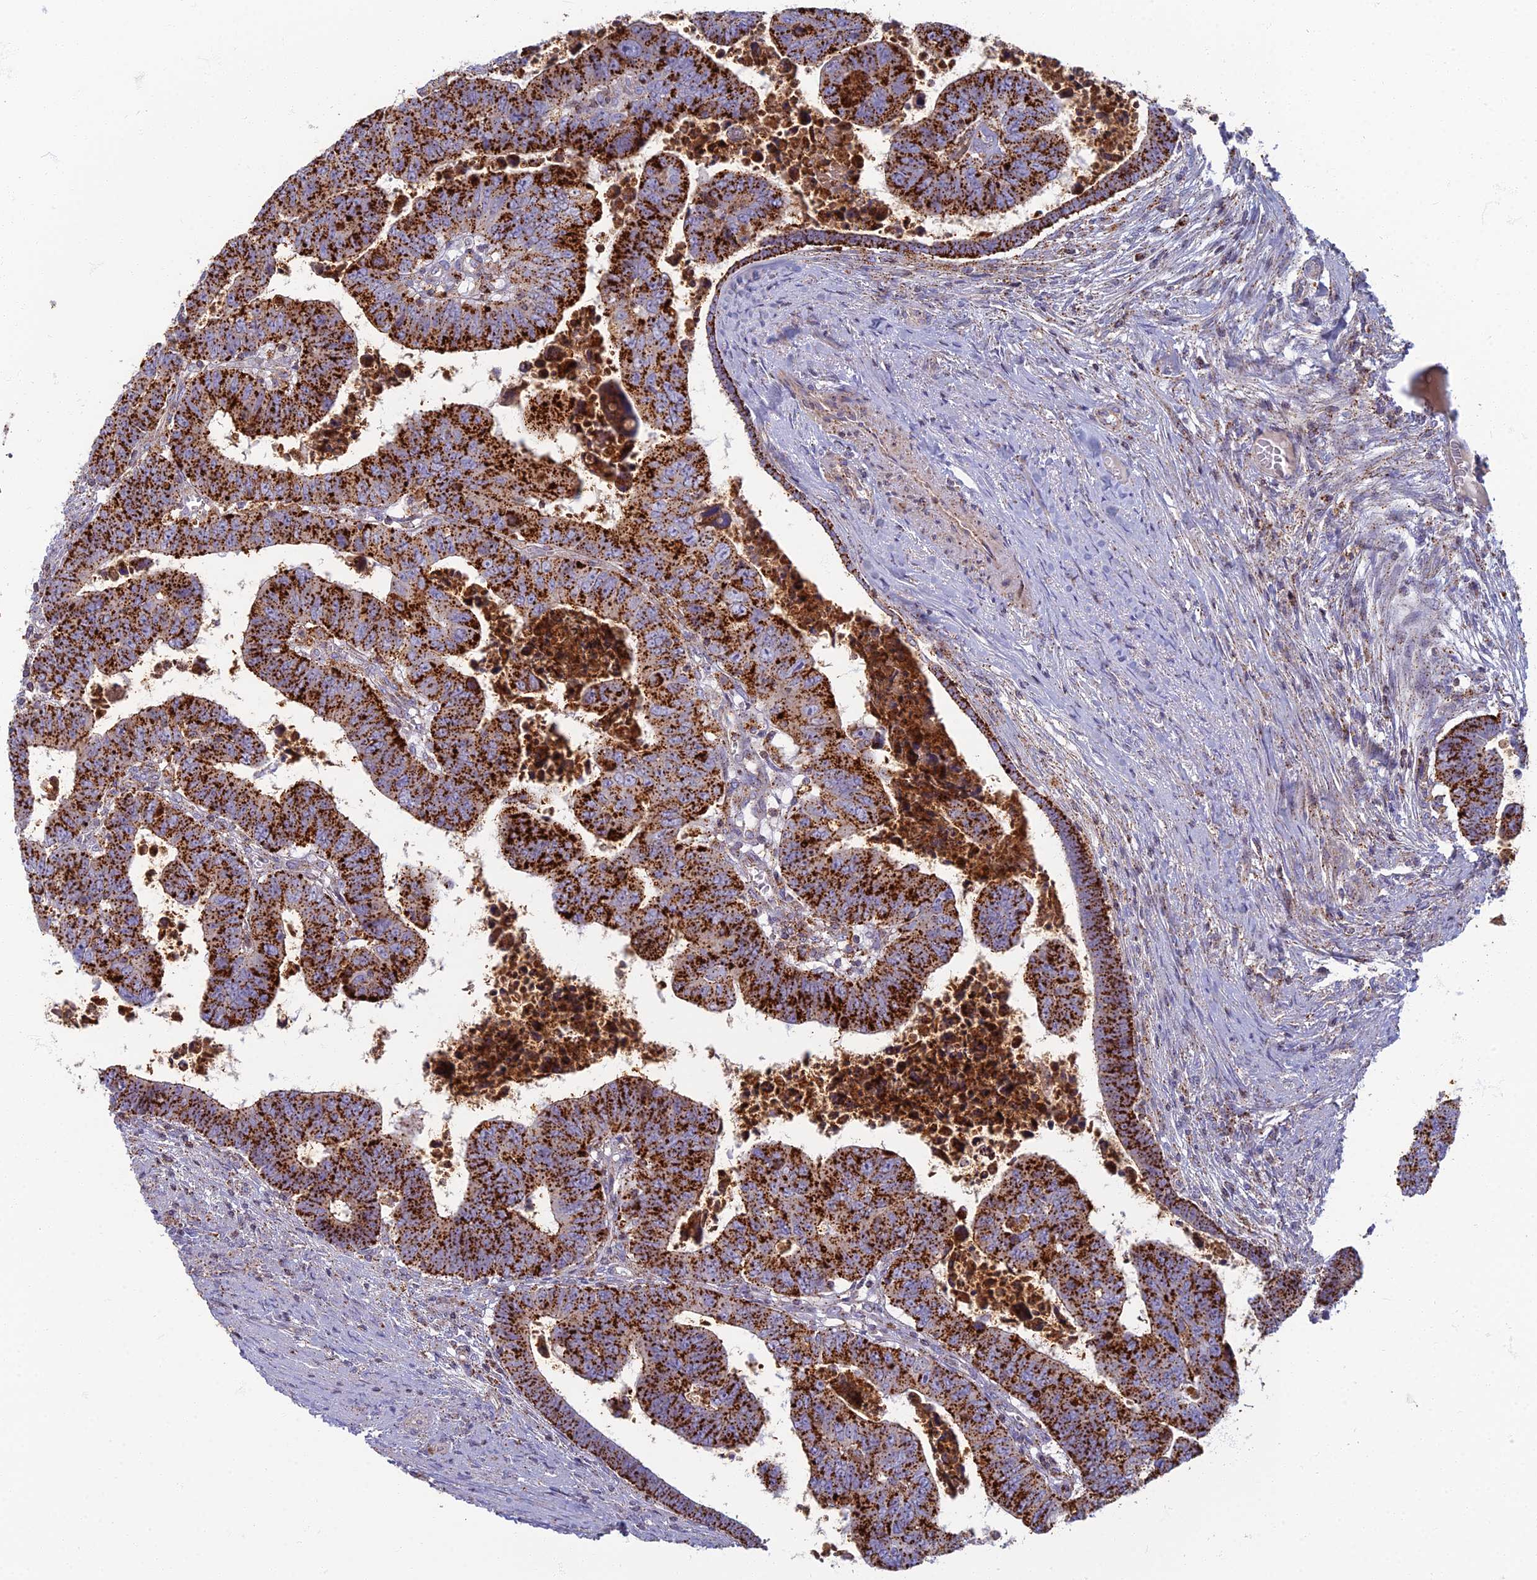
{"staining": {"intensity": "strong", "quantity": ">75%", "location": "cytoplasmic/membranous"}, "tissue": "colorectal cancer", "cell_type": "Tumor cells", "image_type": "cancer", "snomed": [{"axis": "morphology", "description": "Normal tissue, NOS"}, {"axis": "morphology", "description": "Adenocarcinoma, NOS"}, {"axis": "topography", "description": "Rectum"}], "caption": "Strong cytoplasmic/membranous expression for a protein is appreciated in about >75% of tumor cells of colorectal cancer (adenocarcinoma) using immunohistochemistry (IHC).", "gene": "CHMP4B", "patient": {"sex": "female", "age": 65}}